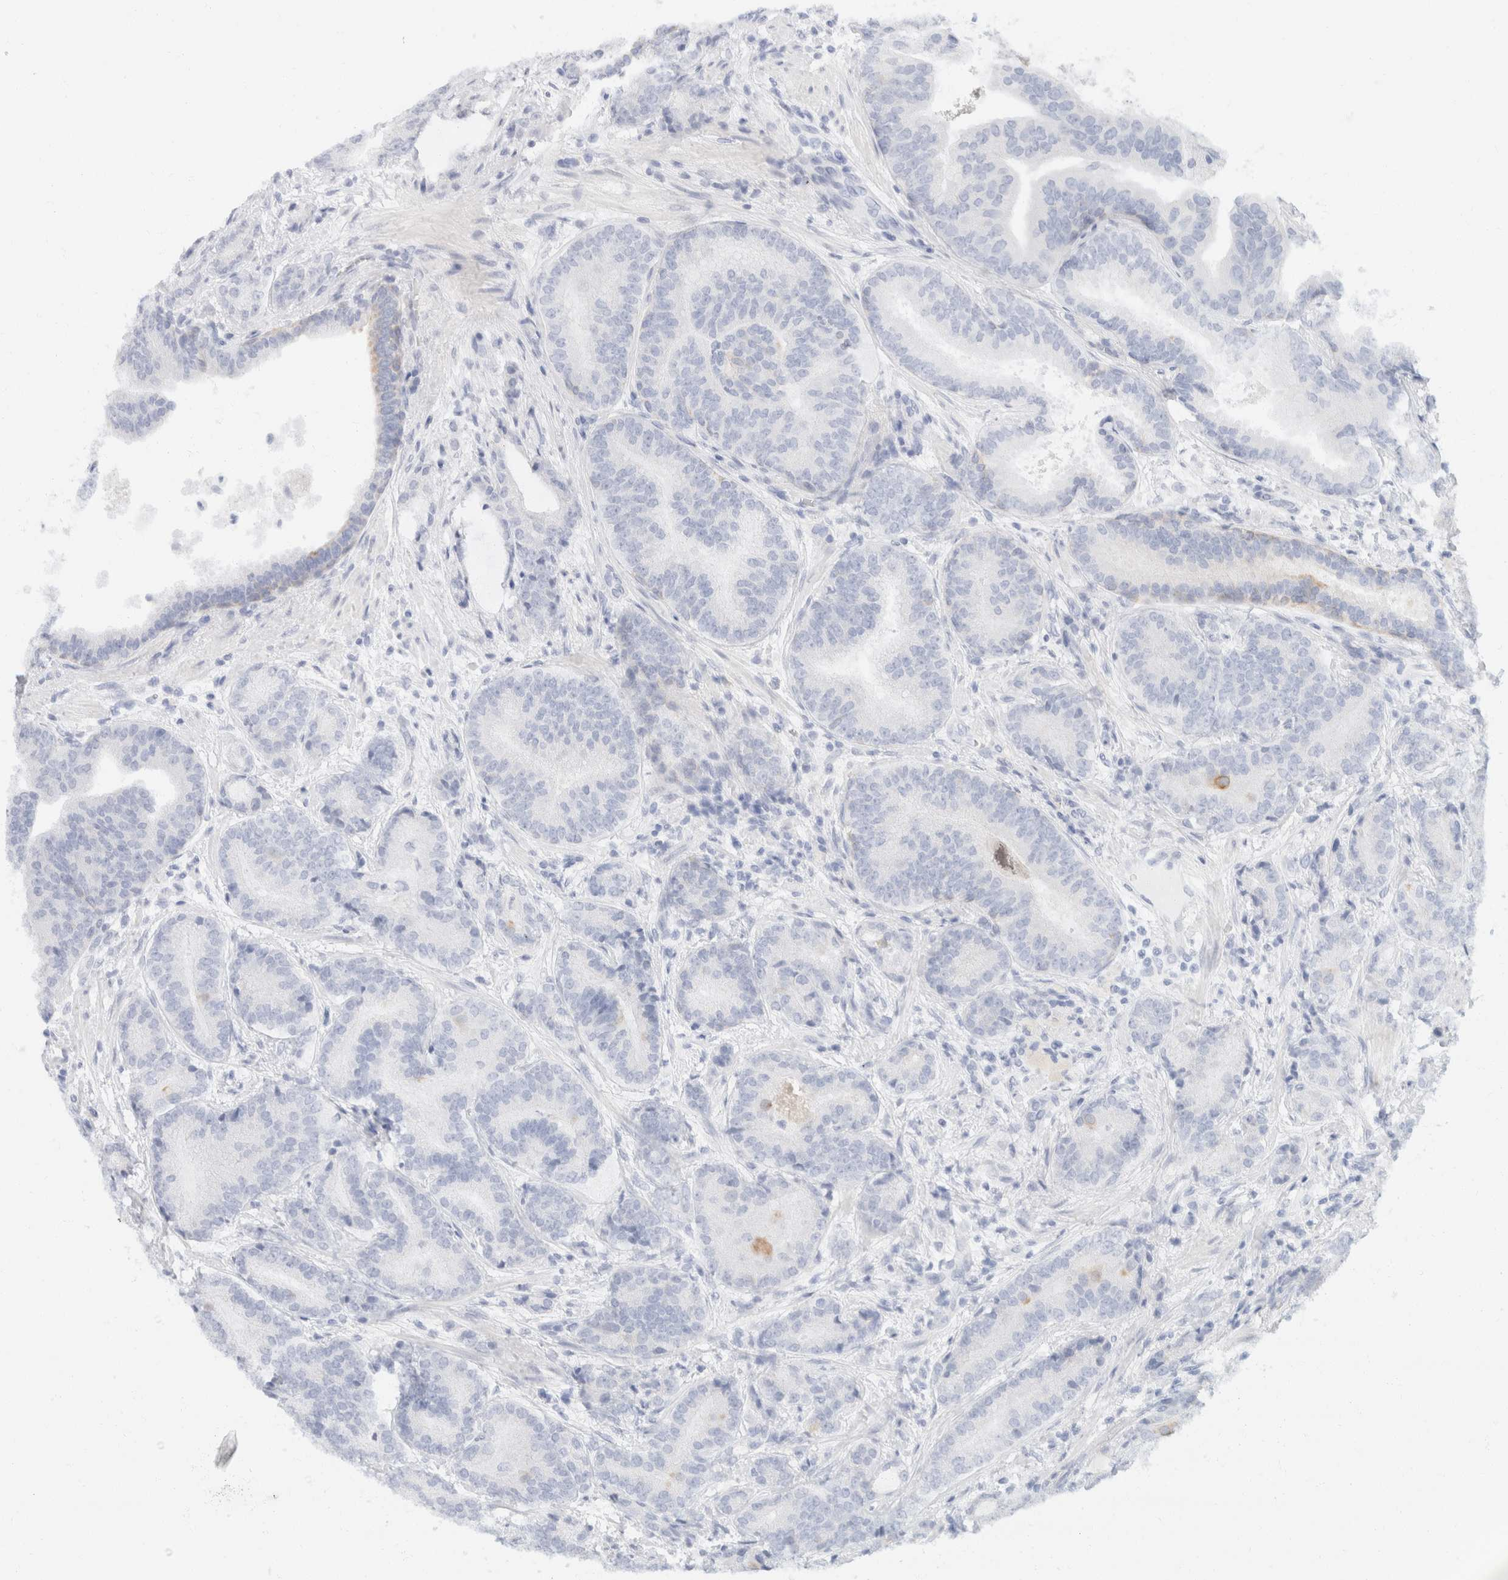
{"staining": {"intensity": "negative", "quantity": "none", "location": "none"}, "tissue": "prostate cancer", "cell_type": "Tumor cells", "image_type": "cancer", "snomed": [{"axis": "morphology", "description": "Adenocarcinoma, High grade"}, {"axis": "topography", "description": "Prostate"}], "caption": "Immunohistochemistry image of adenocarcinoma (high-grade) (prostate) stained for a protein (brown), which shows no positivity in tumor cells.", "gene": "KRT20", "patient": {"sex": "male", "age": 55}}